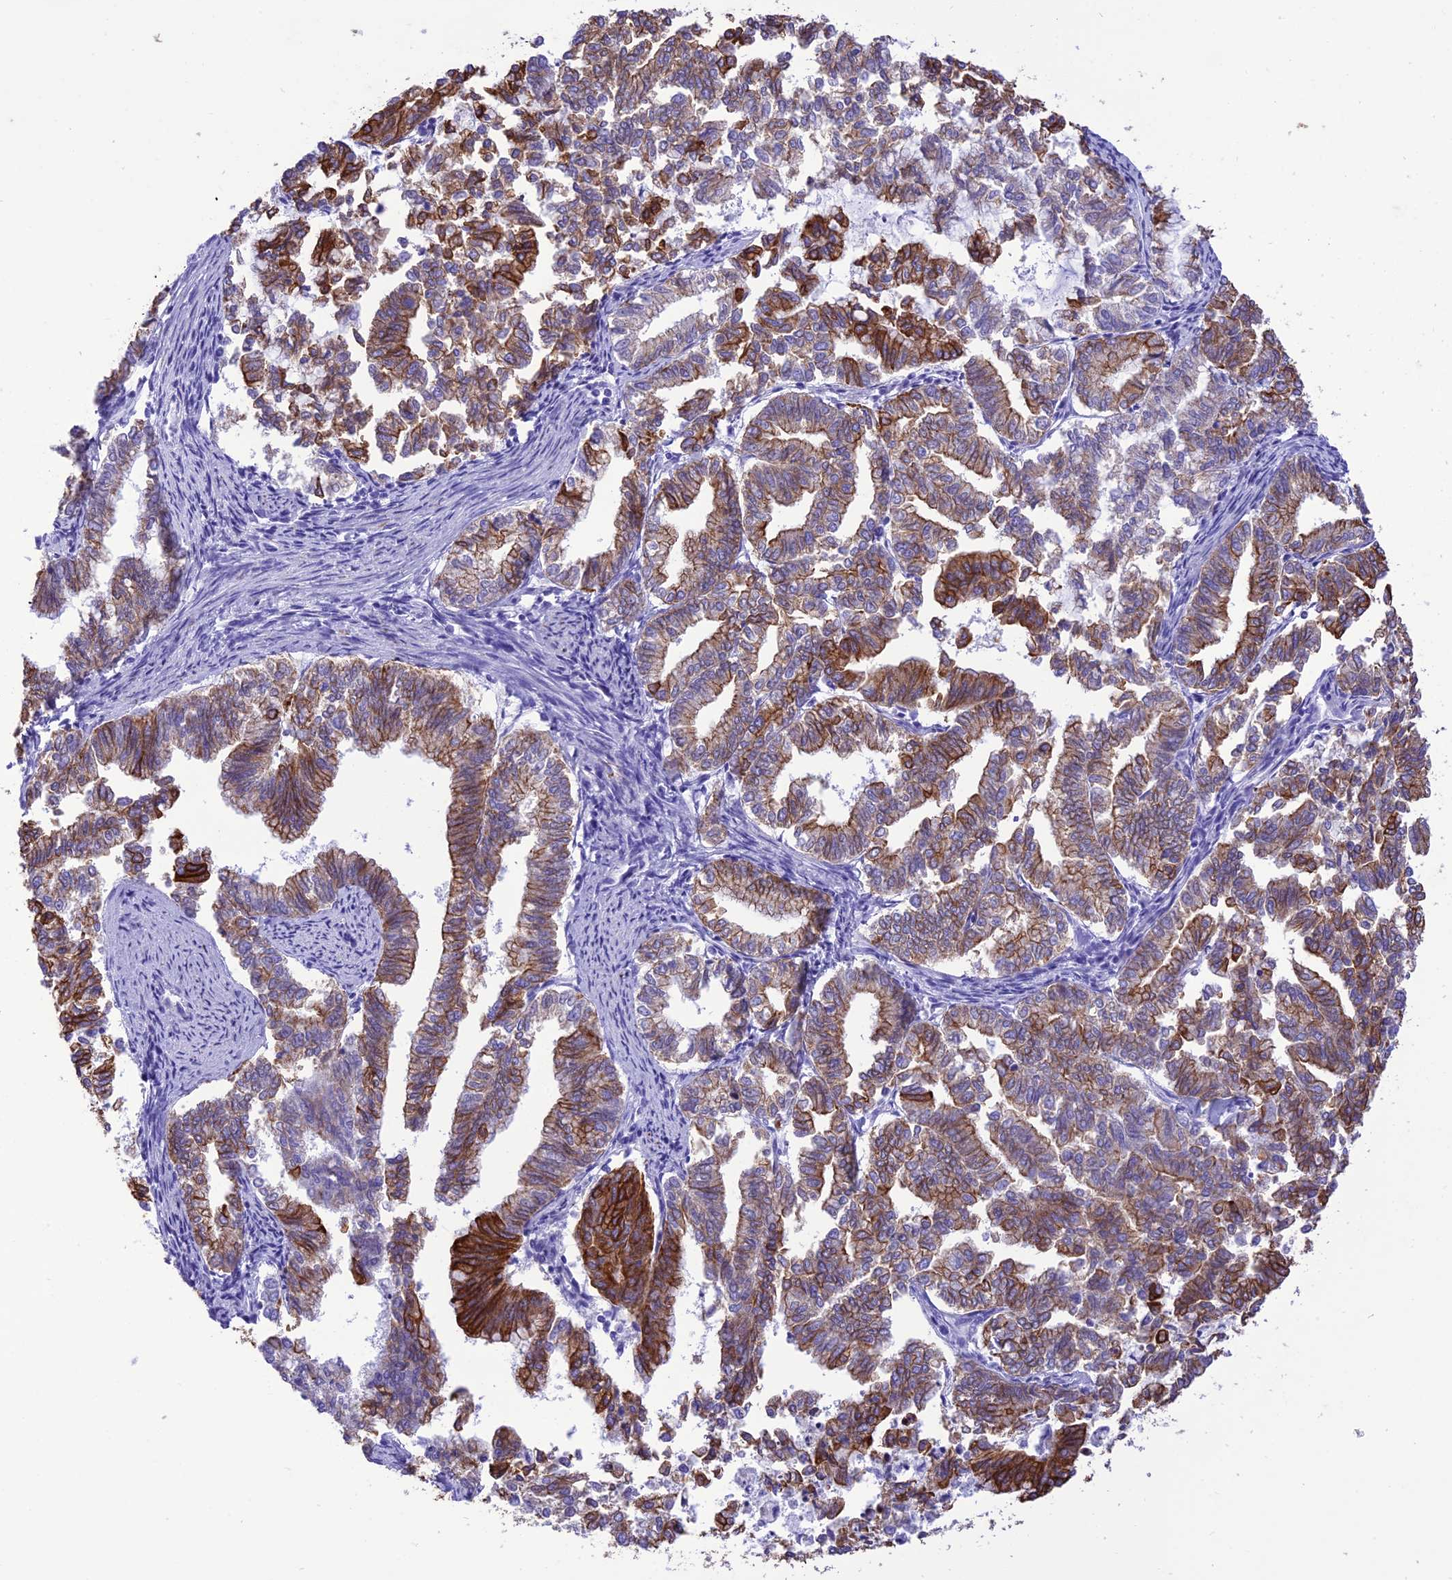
{"staining": {"intensity": "strong", "quantity": "25%-75%", "location": "cytoplasmic/membranous"}, "tissue": "endometrial cancer", "cell_type": "Tumor cells", "image_type": "cancer", "snomed": [{"axis": "morphology", "description": "Adenocarcinoma, NOS"}, {"axis": "topography", "description": "Endometrium"}], "caption": "Immunohistochemical staining of human adenocarcinoma (endometrial) displays strong cytoplasmic/membranous protein positivity in approximately 25%-75% of tumor cells.", "gene": "VPS52", "patient": {"sex": "female", "age": 79}}